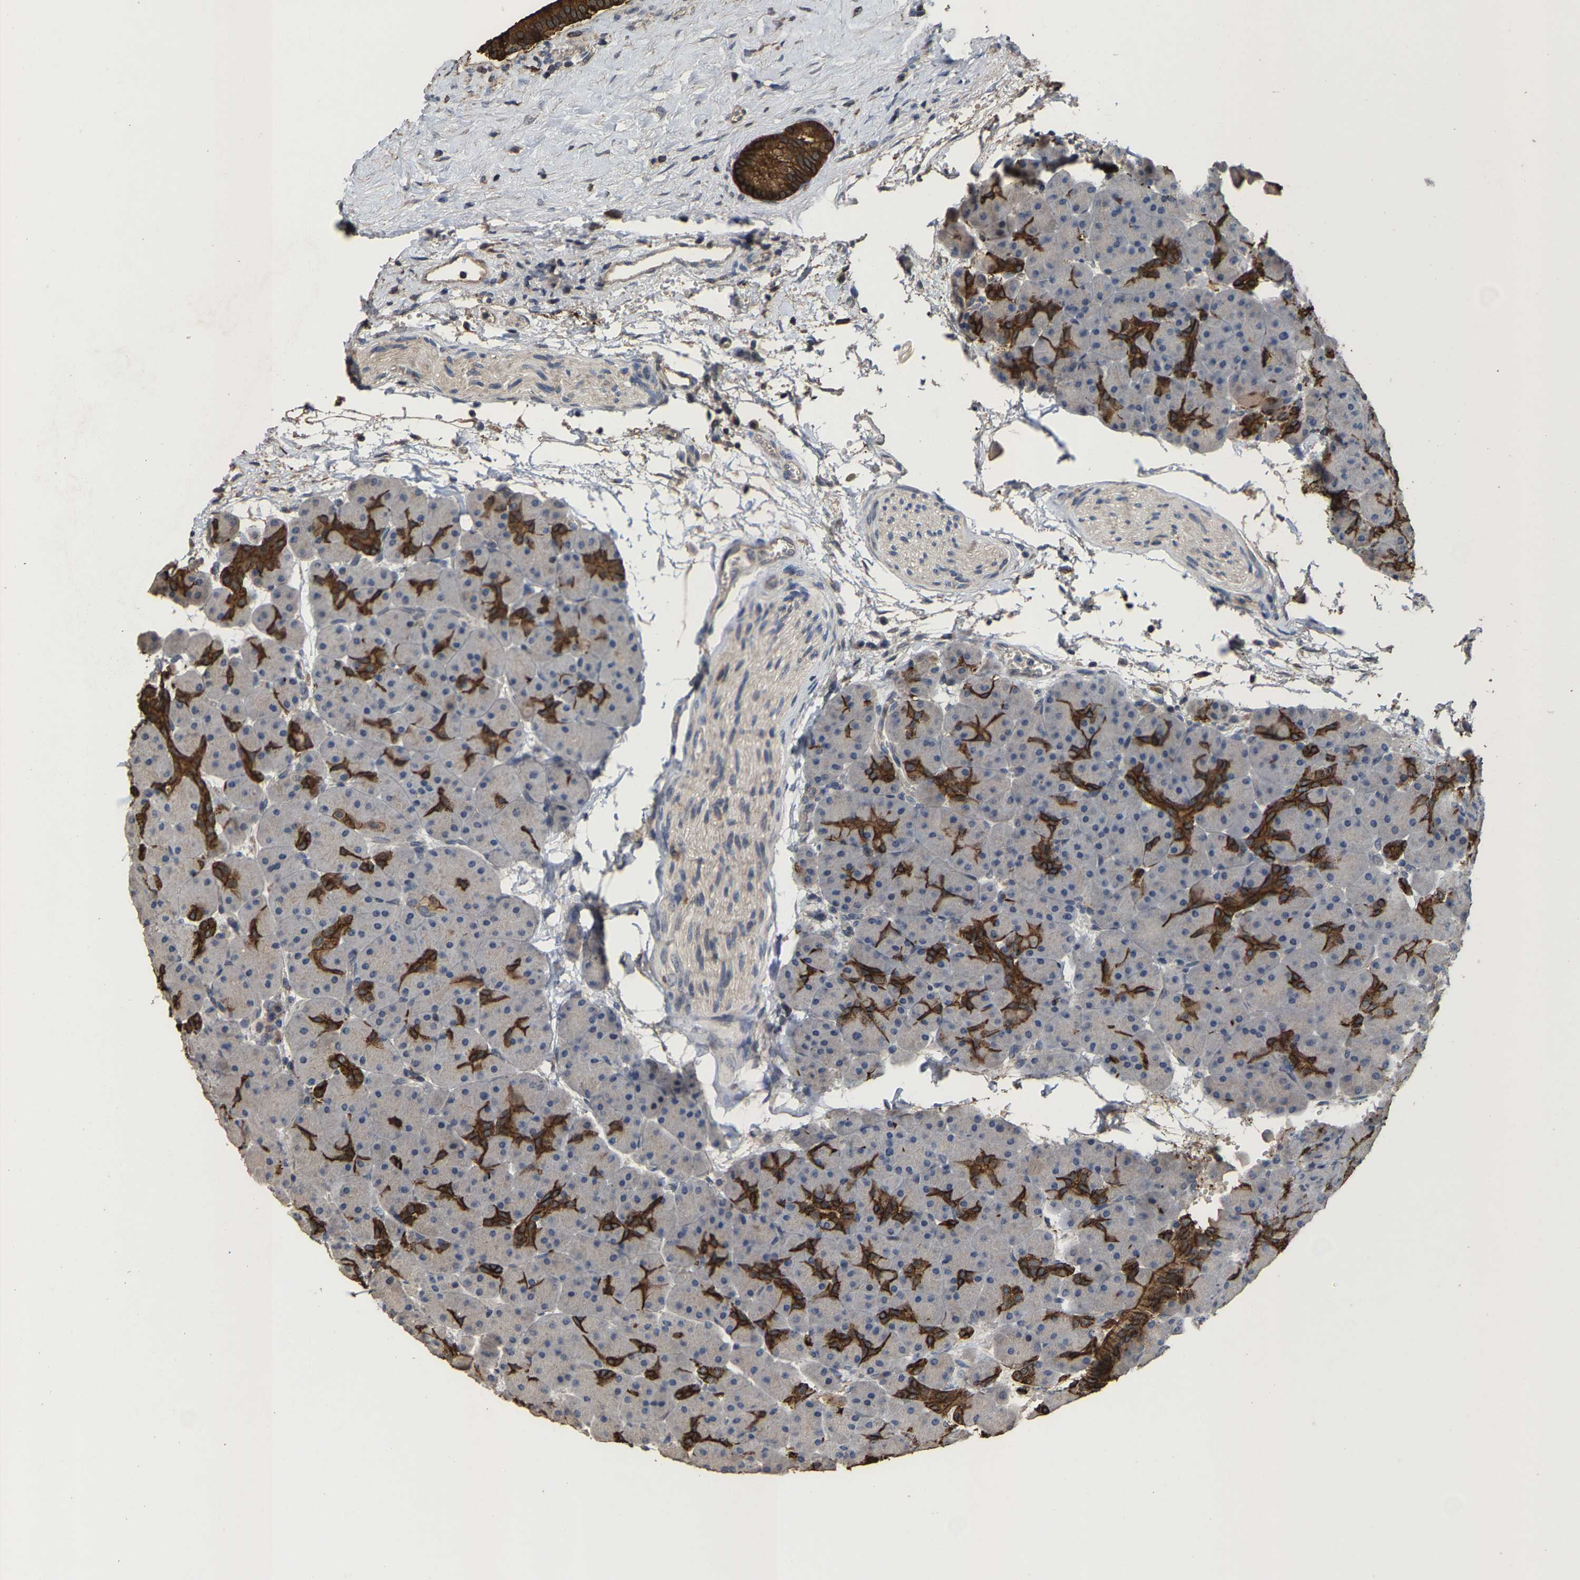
{"staining": {"intensity": "strong", "quantity": "<25%", "location": "cytoplasmic/membranous"}, "tissue": "pancreas", "cell_type": "Exocrine glandular cells", "image_type": "normal", "snomed": [{"axis": "morphology", "description": "Normal tissue, NOS"}, {"axis": "topography", "description": "Pancreas"}], "caption": "Unremarkable pancreas was stained to show a protein in brown. There is medium levels of strong cytoplasmic/membranous positivity in about <25% of exocrine glandular cells. (DAB (3,3'-diaminobenzidine) IHC with brightfield microscopy, high magnification).", "gene": "TDRKH", "patient": {"sex": "male", "age": 66}}